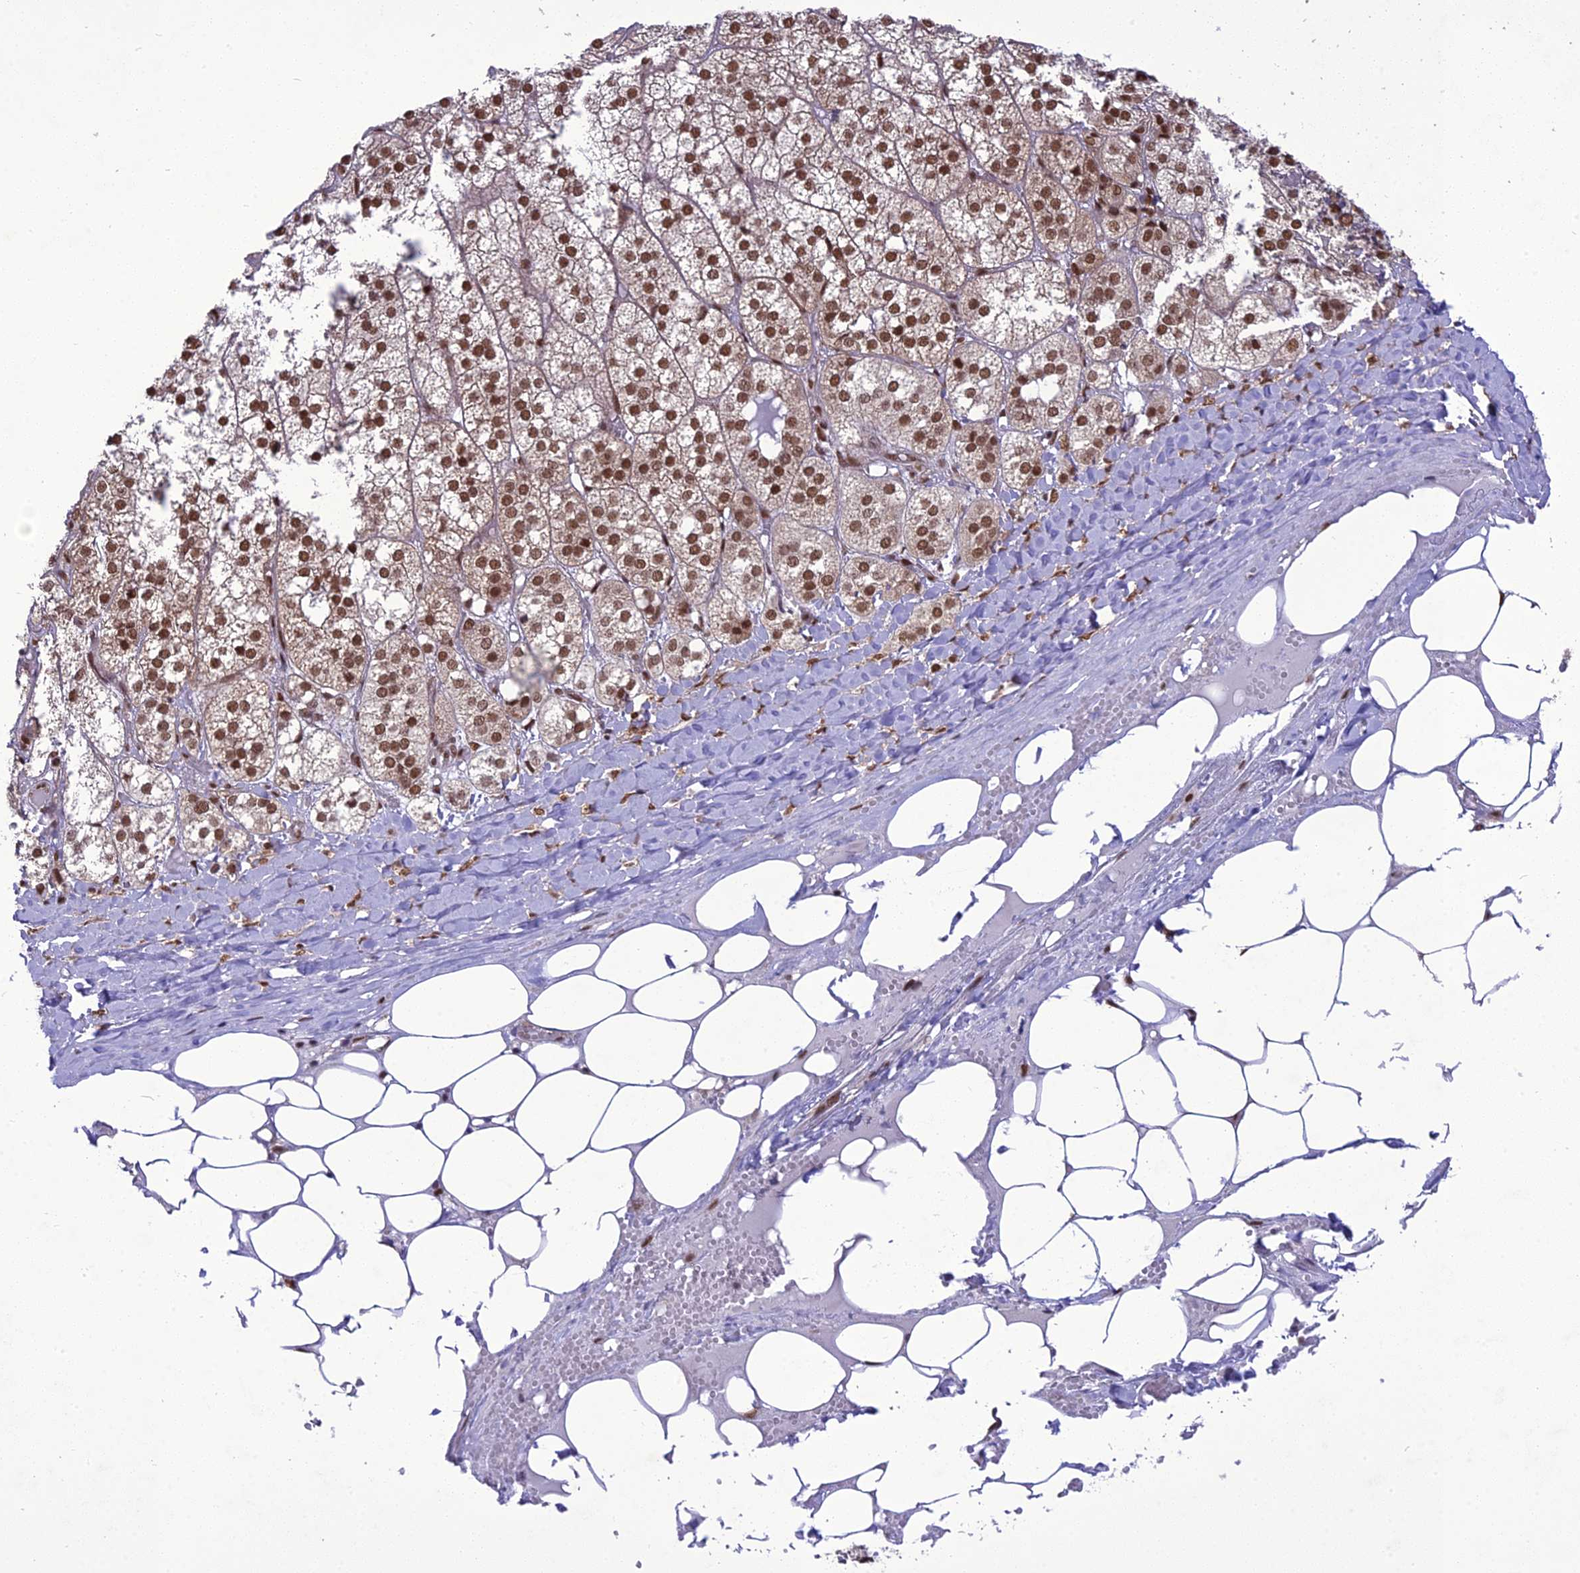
{"staining": {"intensity": "moderate", "quantity": ">75%", "location": "cytoplasmic/membranous,nuclear"}, "tissue": "adrenal gland", "cell_type": "Glandular cells", "image_type": "normal", "snomed": [{"axis": "morphology", "description": "Normal tissue, NOS"}, {"axis": "topography", "description": "Adrenal gland"}], "caption": "Glandular cells show medium levels of moderate cytoplasmic/membranous,nuclear expression in approximately >75% of cells in benign adrenal gland. The protein of interest is shown in brown color, while the nuclei are stained blue.", "gene": "DDX1", "patient": {"sex": "female", "age": 61}}